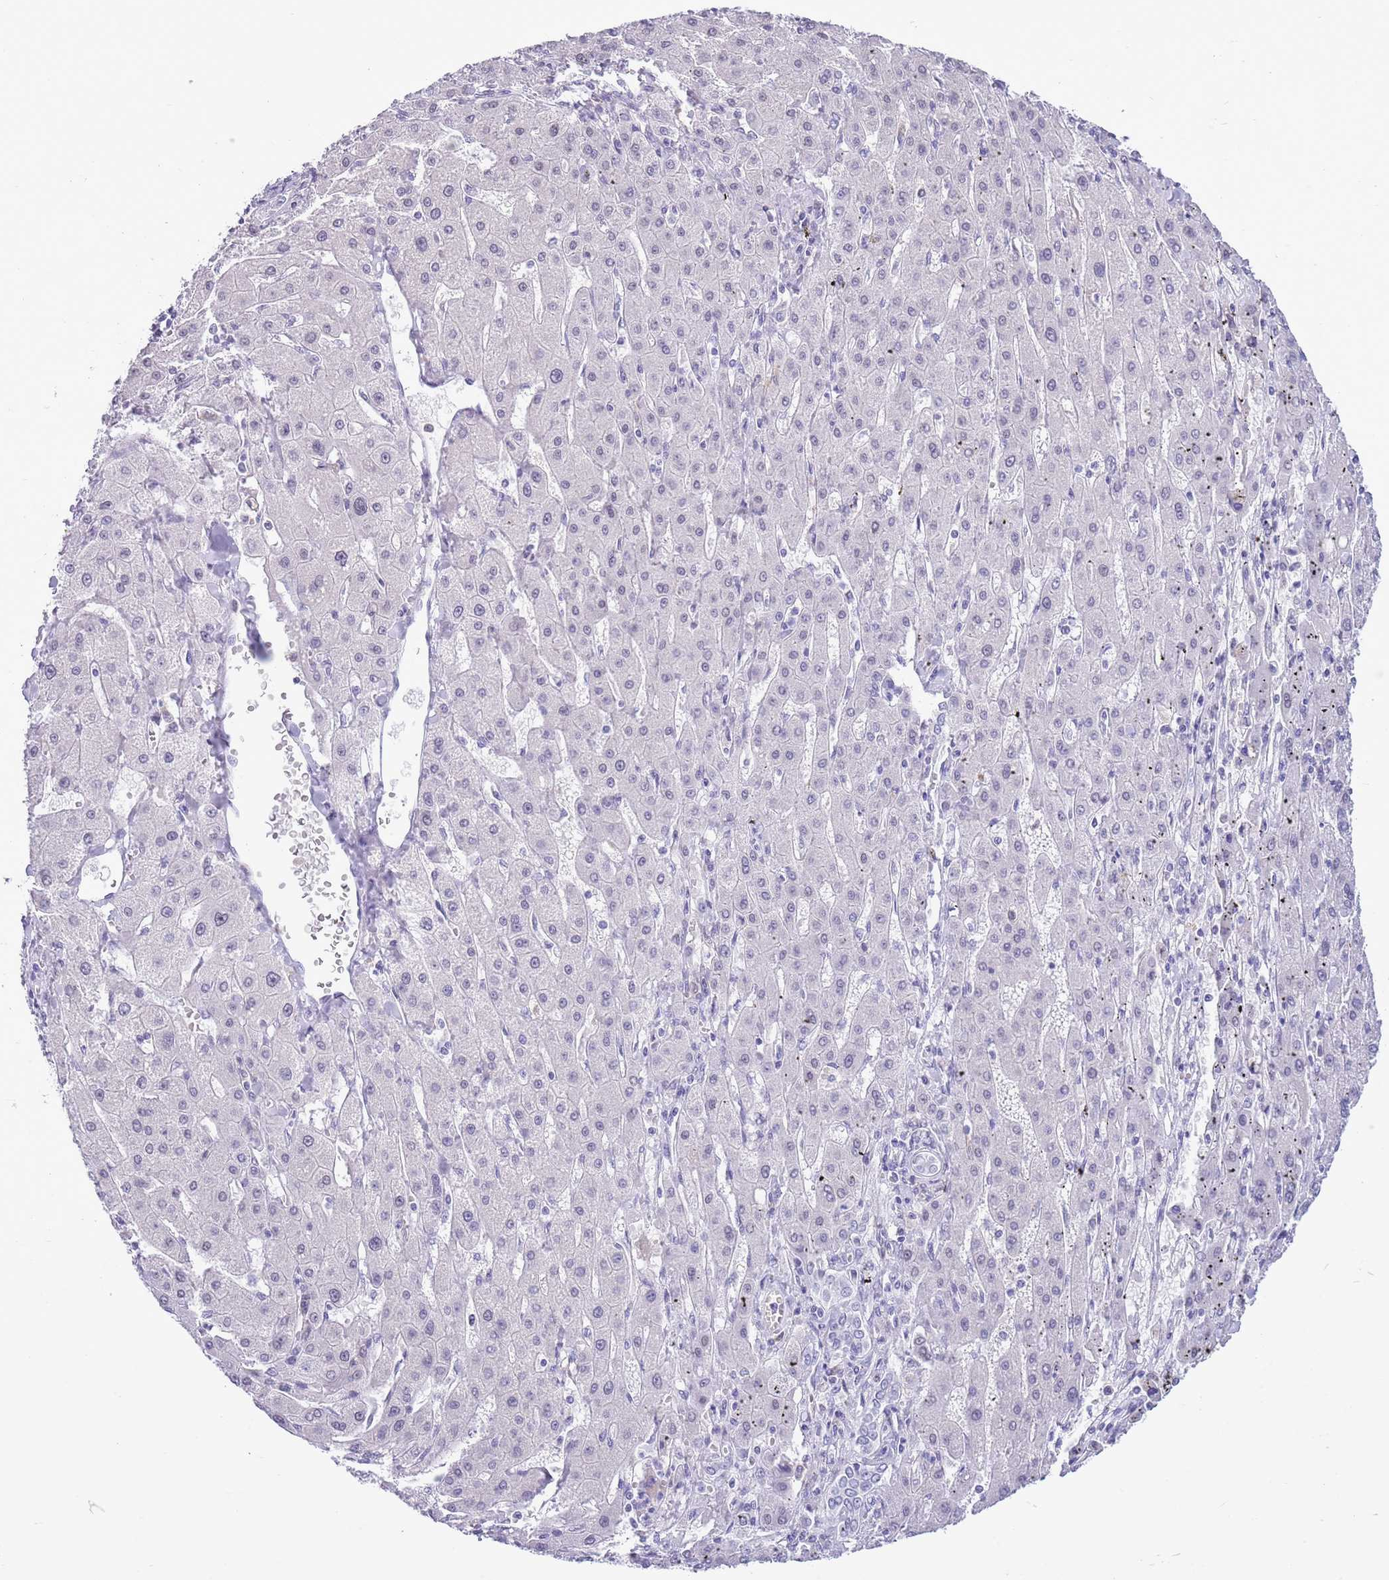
{"staining": {"intensity": "negative", "quantity": "none", "location": "none"}, "tissue": "liver cancer", "cell_type": "Tumor cells", "image_type": "cancer", "snomed": [{"axis": "morphology", "description": "Carcinoma, Hepatocellular, NOS"}, {"axis": "topography", "description": "Liver"}], "caption": "Immunohistochemical staining of hepatocellular carcinoma (liver) exhibits no significant staining in tumor cells.", "gene": "PPP1R17", "patient": {"sex": "male", "age": 72}}